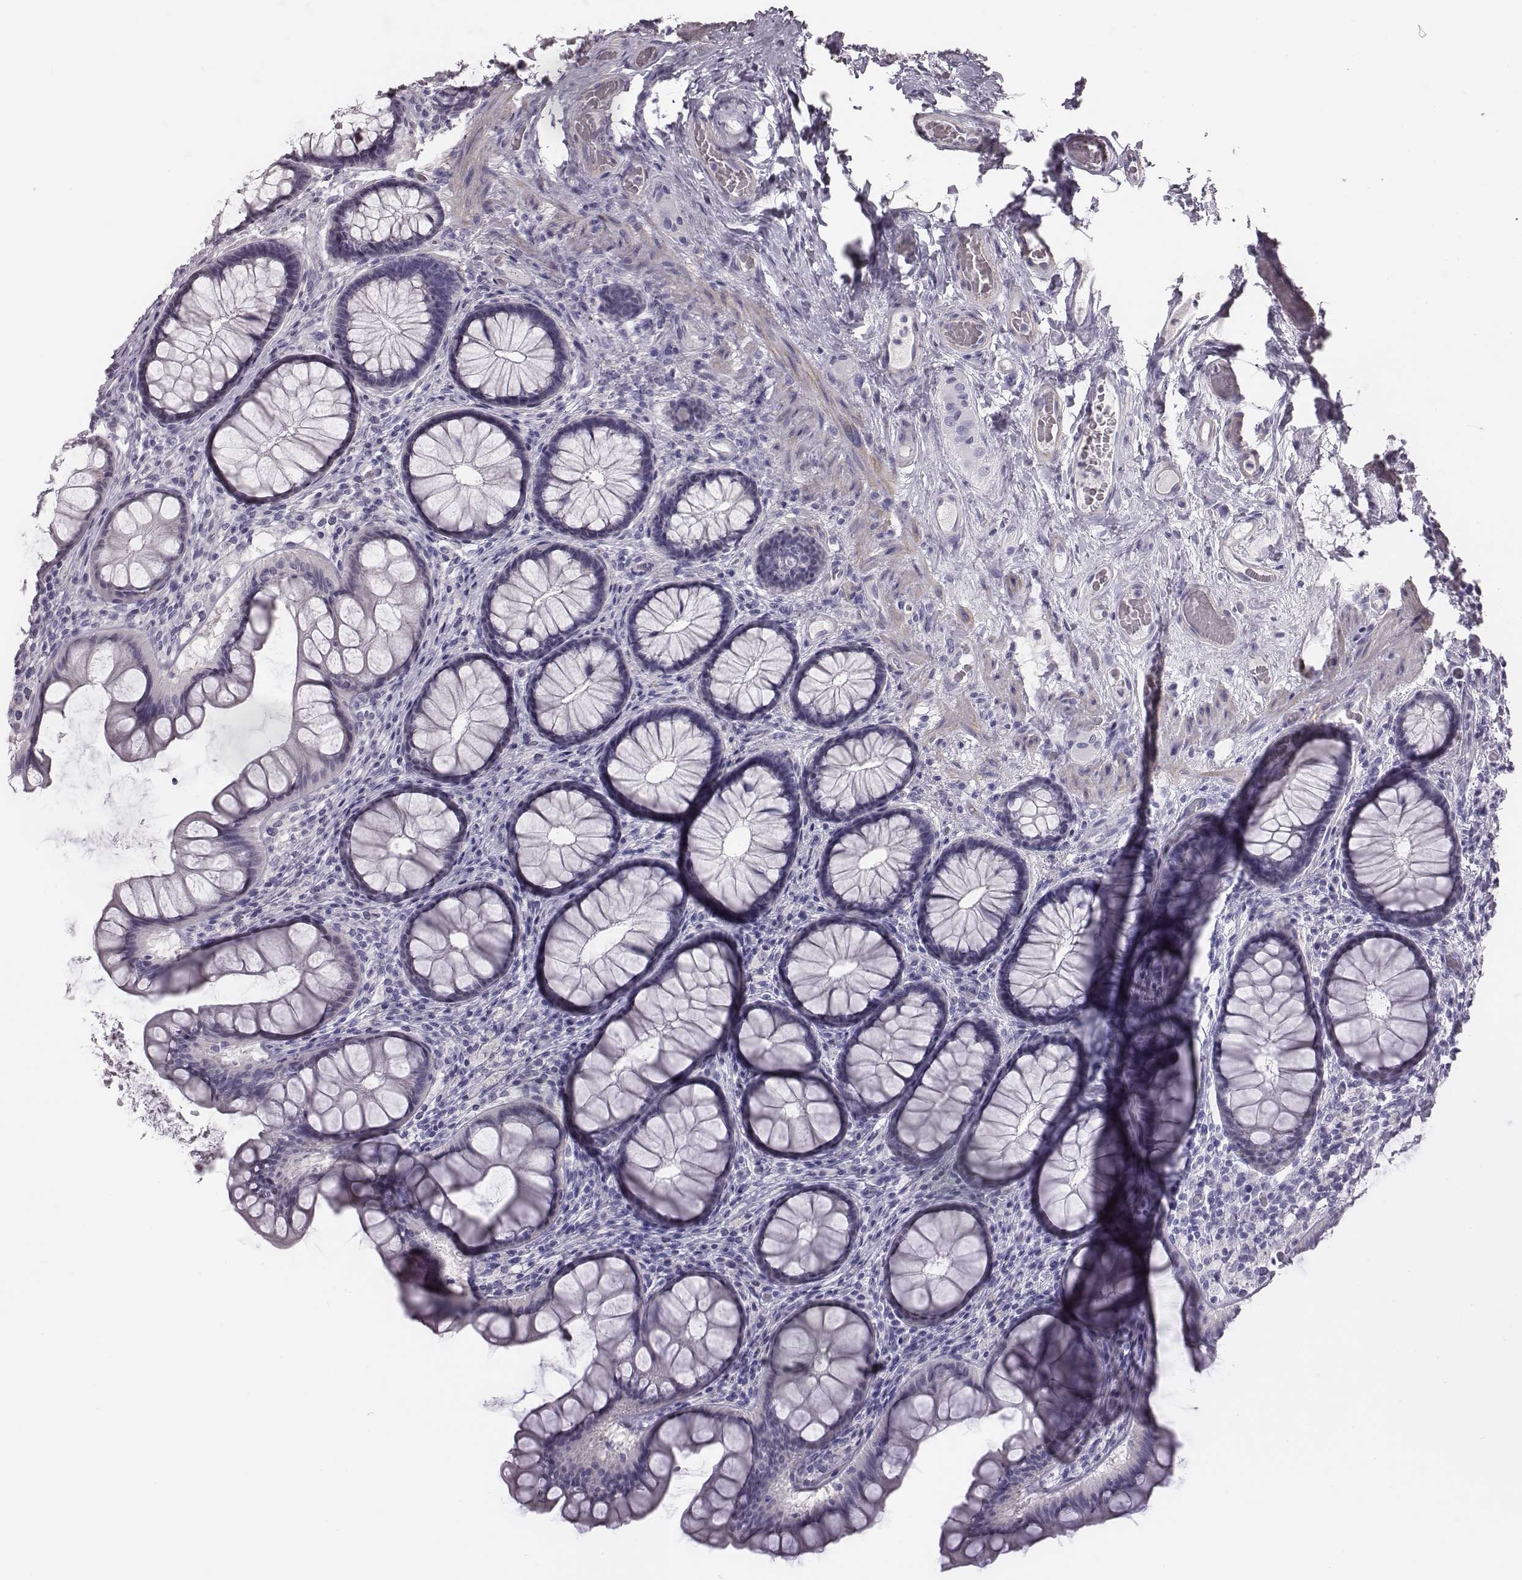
{"staining": {"intensity": "negative", "quantity": "none", "location": "none"}, "tissue": "colon", "cell_type": "Endothelial cells", "image_type": "normal", "snomed": [{"axis": "morphology", "description": "Normal tissue, NOS"}, {"axis": "topography", "description": "Colon"}], "caption": "Immunohistochemistry (IHC) image of benign colon: colon stained with DAB (3,3'-diaminobenzidine) displays no significant protein positivity in endothelial cells. Brightfield microscopy of immunohistochemistry stained with DAB (brown) and hematoxylin (blue), captured at high magnification.", "gene": "CRISP1", "patient": {"sex": "female", "age": 65}}